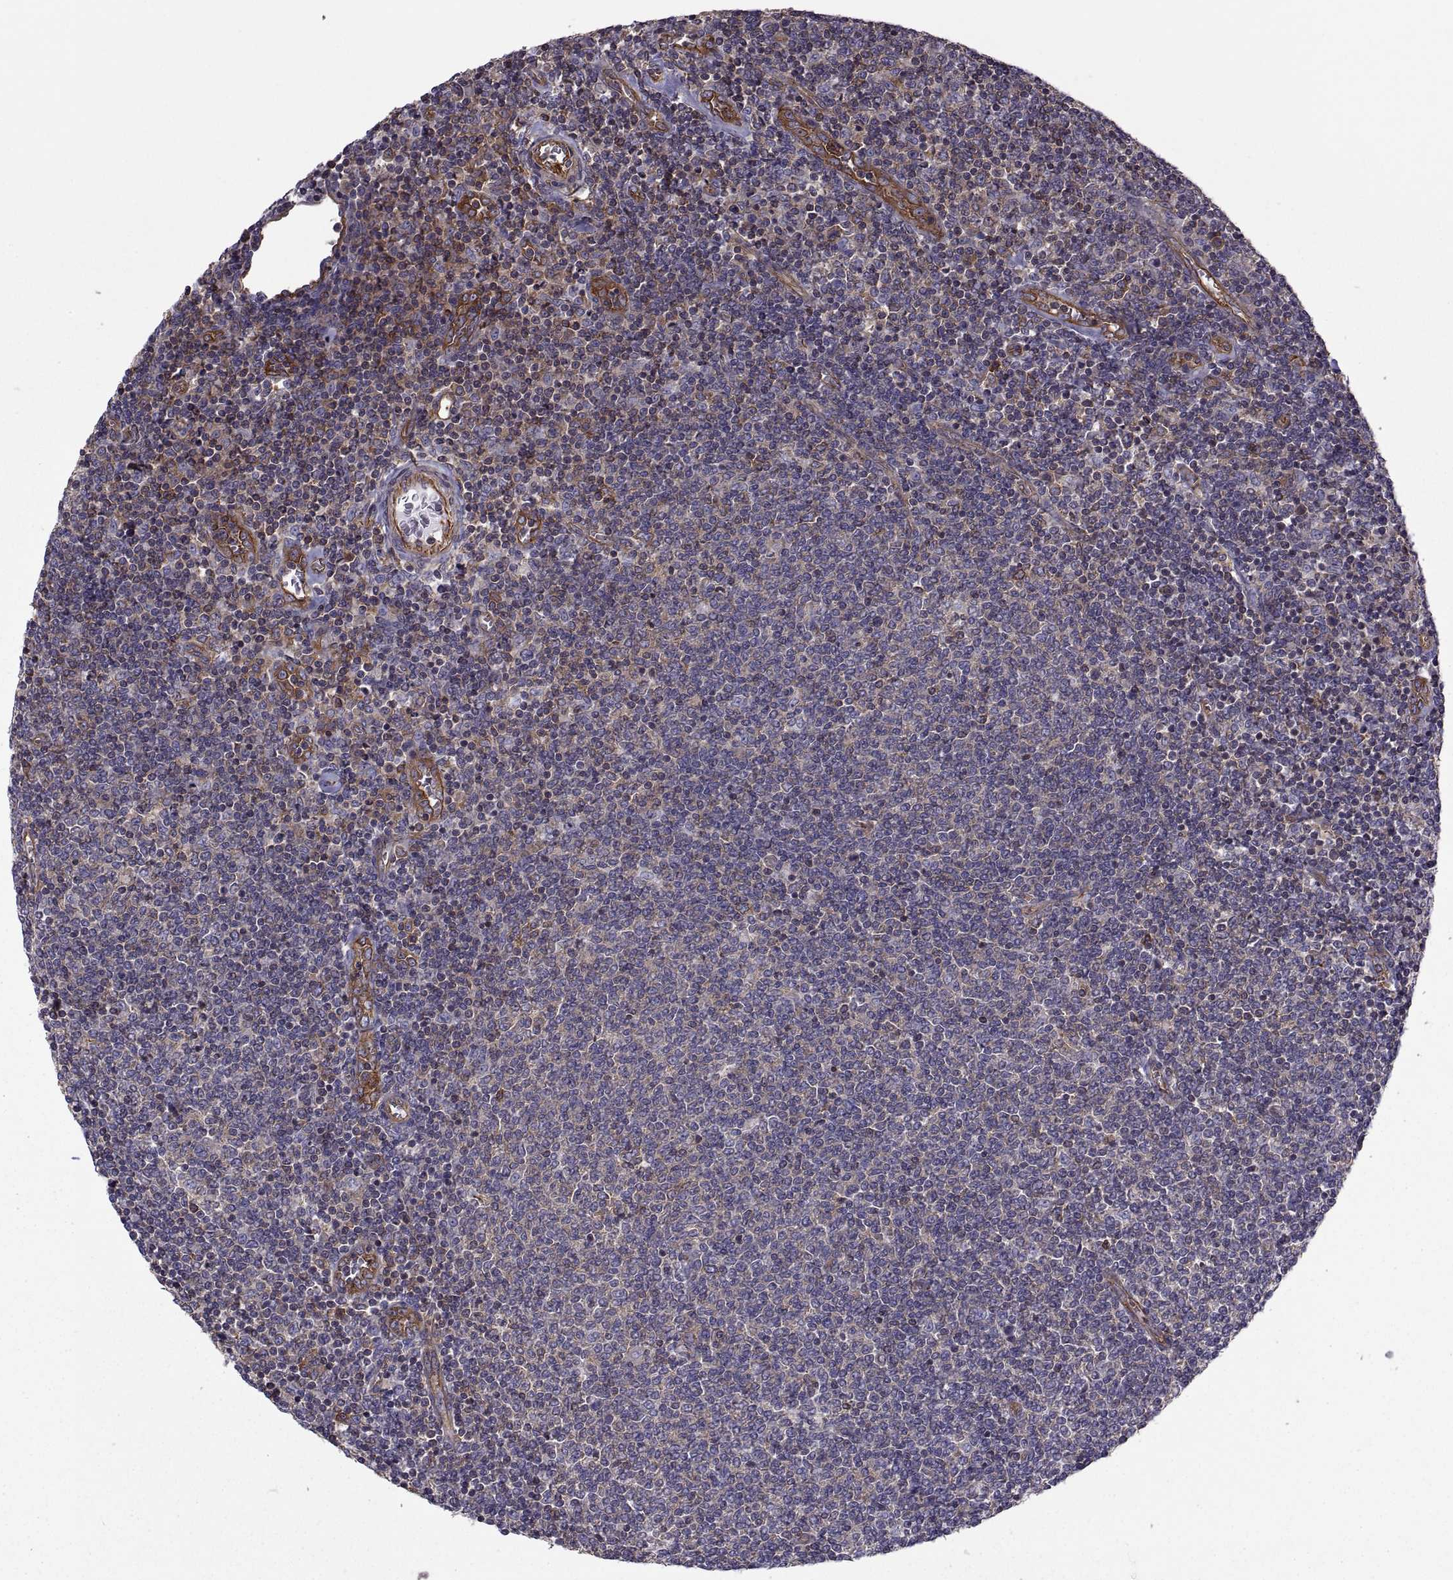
{"staining": {"intensity": "negative", "quantity": "none", "location": "none"}, "tissue": "lymphoma", "cell_type": "Tumor cells", "image_type": "cancer", "snomed": [{"axis": "morphology", "description": "Malignant lymphoma, non-Hodgkin's type, Low grade"}, {"axis": "topography", "description": "Lymph node"}], "caption": "DAB immunohistochemical staining of malignant lymphoma, non-Hodgkin's type (low-grade) shows no significant staining in tumor cells. (Stains: DAB IHC with hematoxylin counter stain, Microscopy: brightfield microscopy at high magnification).", "gene": "MYH9", "patient": {"sex": "male", "age": 52}}